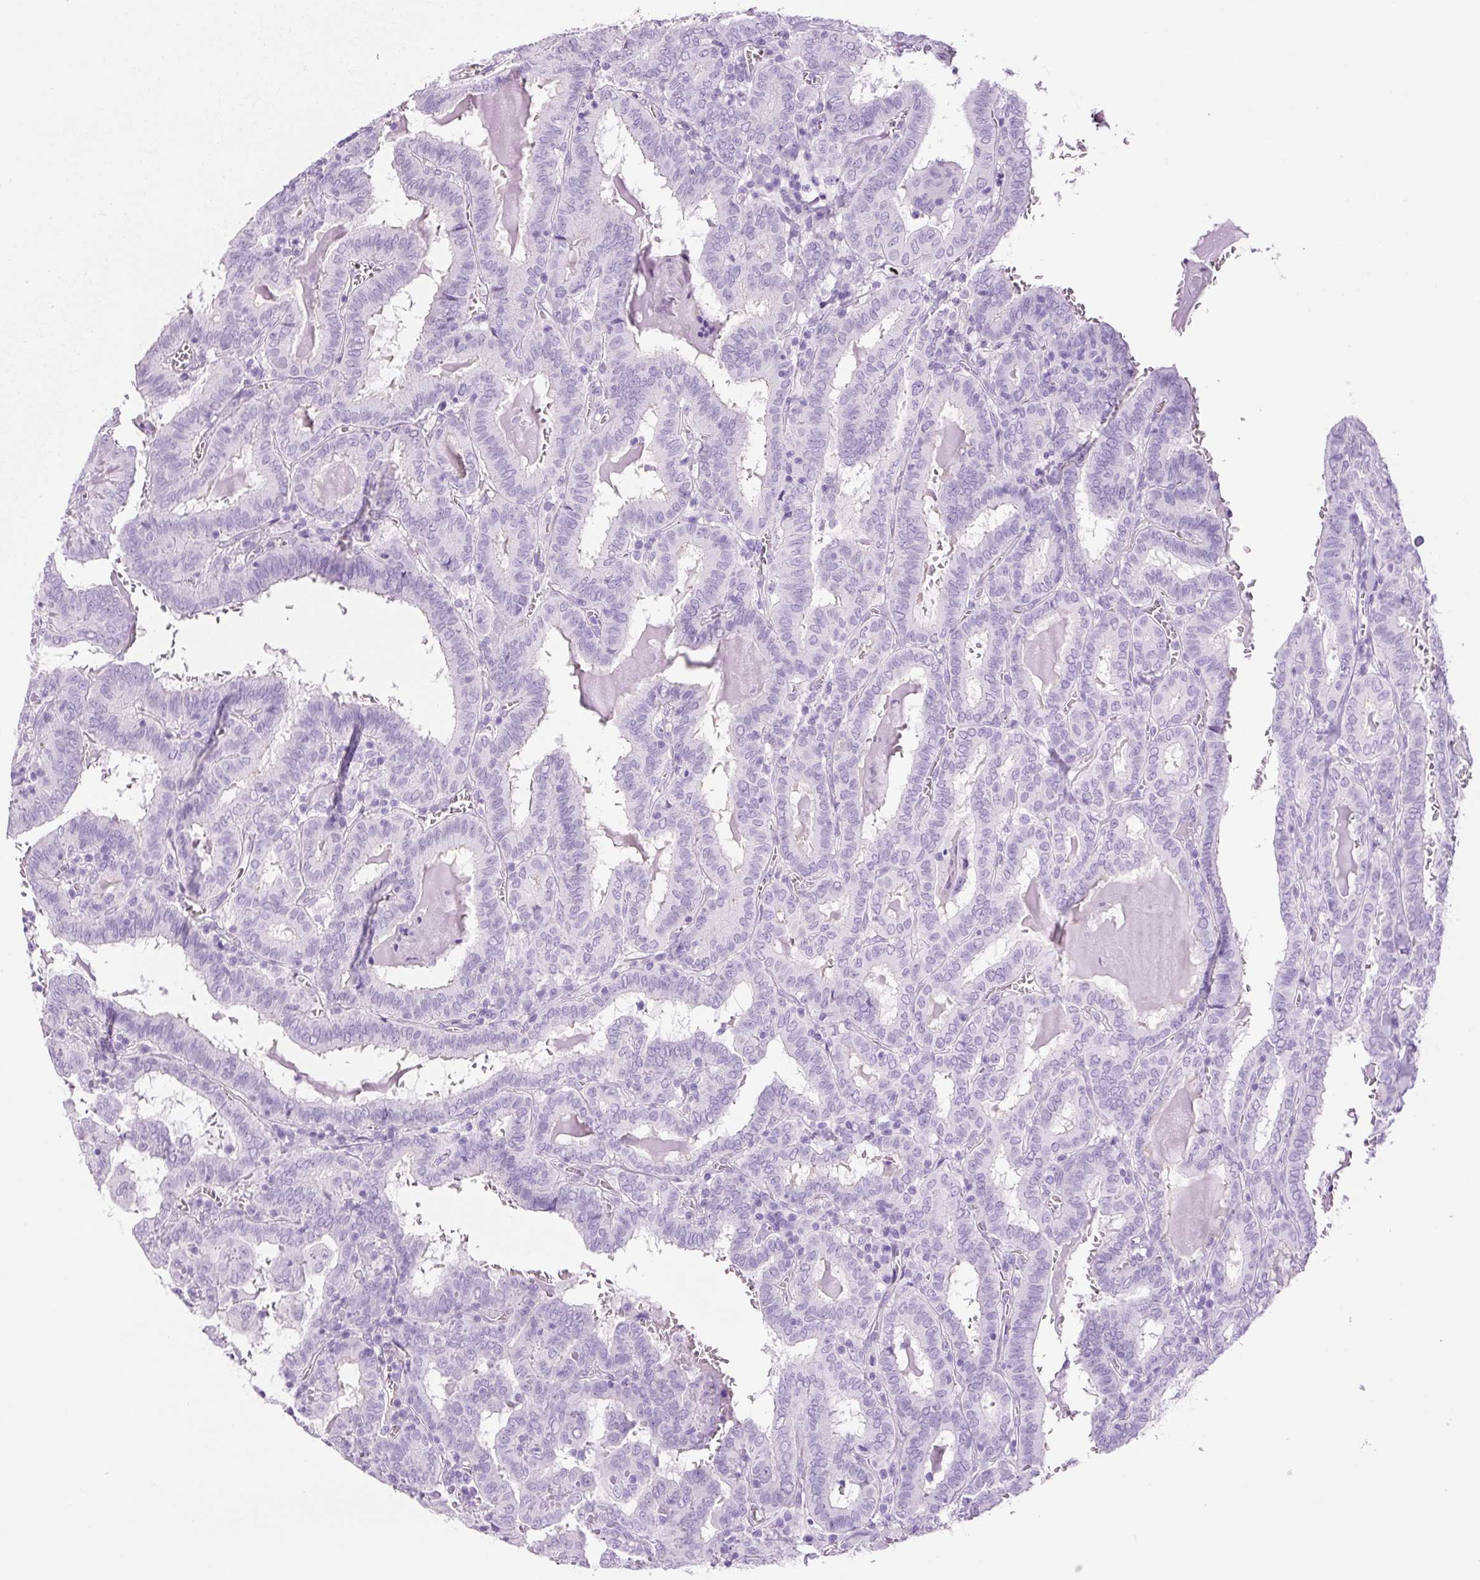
{"staining": {"intensity": "negative", "quantity": "none", "location": "none"}, "tissue": "thyroid cancer", "cell_type": "Tumor cells", "image_type": "cancer", "snomed": [{"axis": "morphology", "description": "Papillary adenocarcinoma, NOS"}, {"axis": "topography", "description": "Thyroid gland"}], "caption": "Immunohistochemistry (IHC) of human thyroid cancer (papillary adenocarcinoma) reveals no positivity in tumor cells. (DAB (3,3'-diaminobenzidine) immunohistochemistry (IHC) with hematoxylin counter stain).", "gene": "ADSS1", "patient": {"sex": "female", "age": 72}}